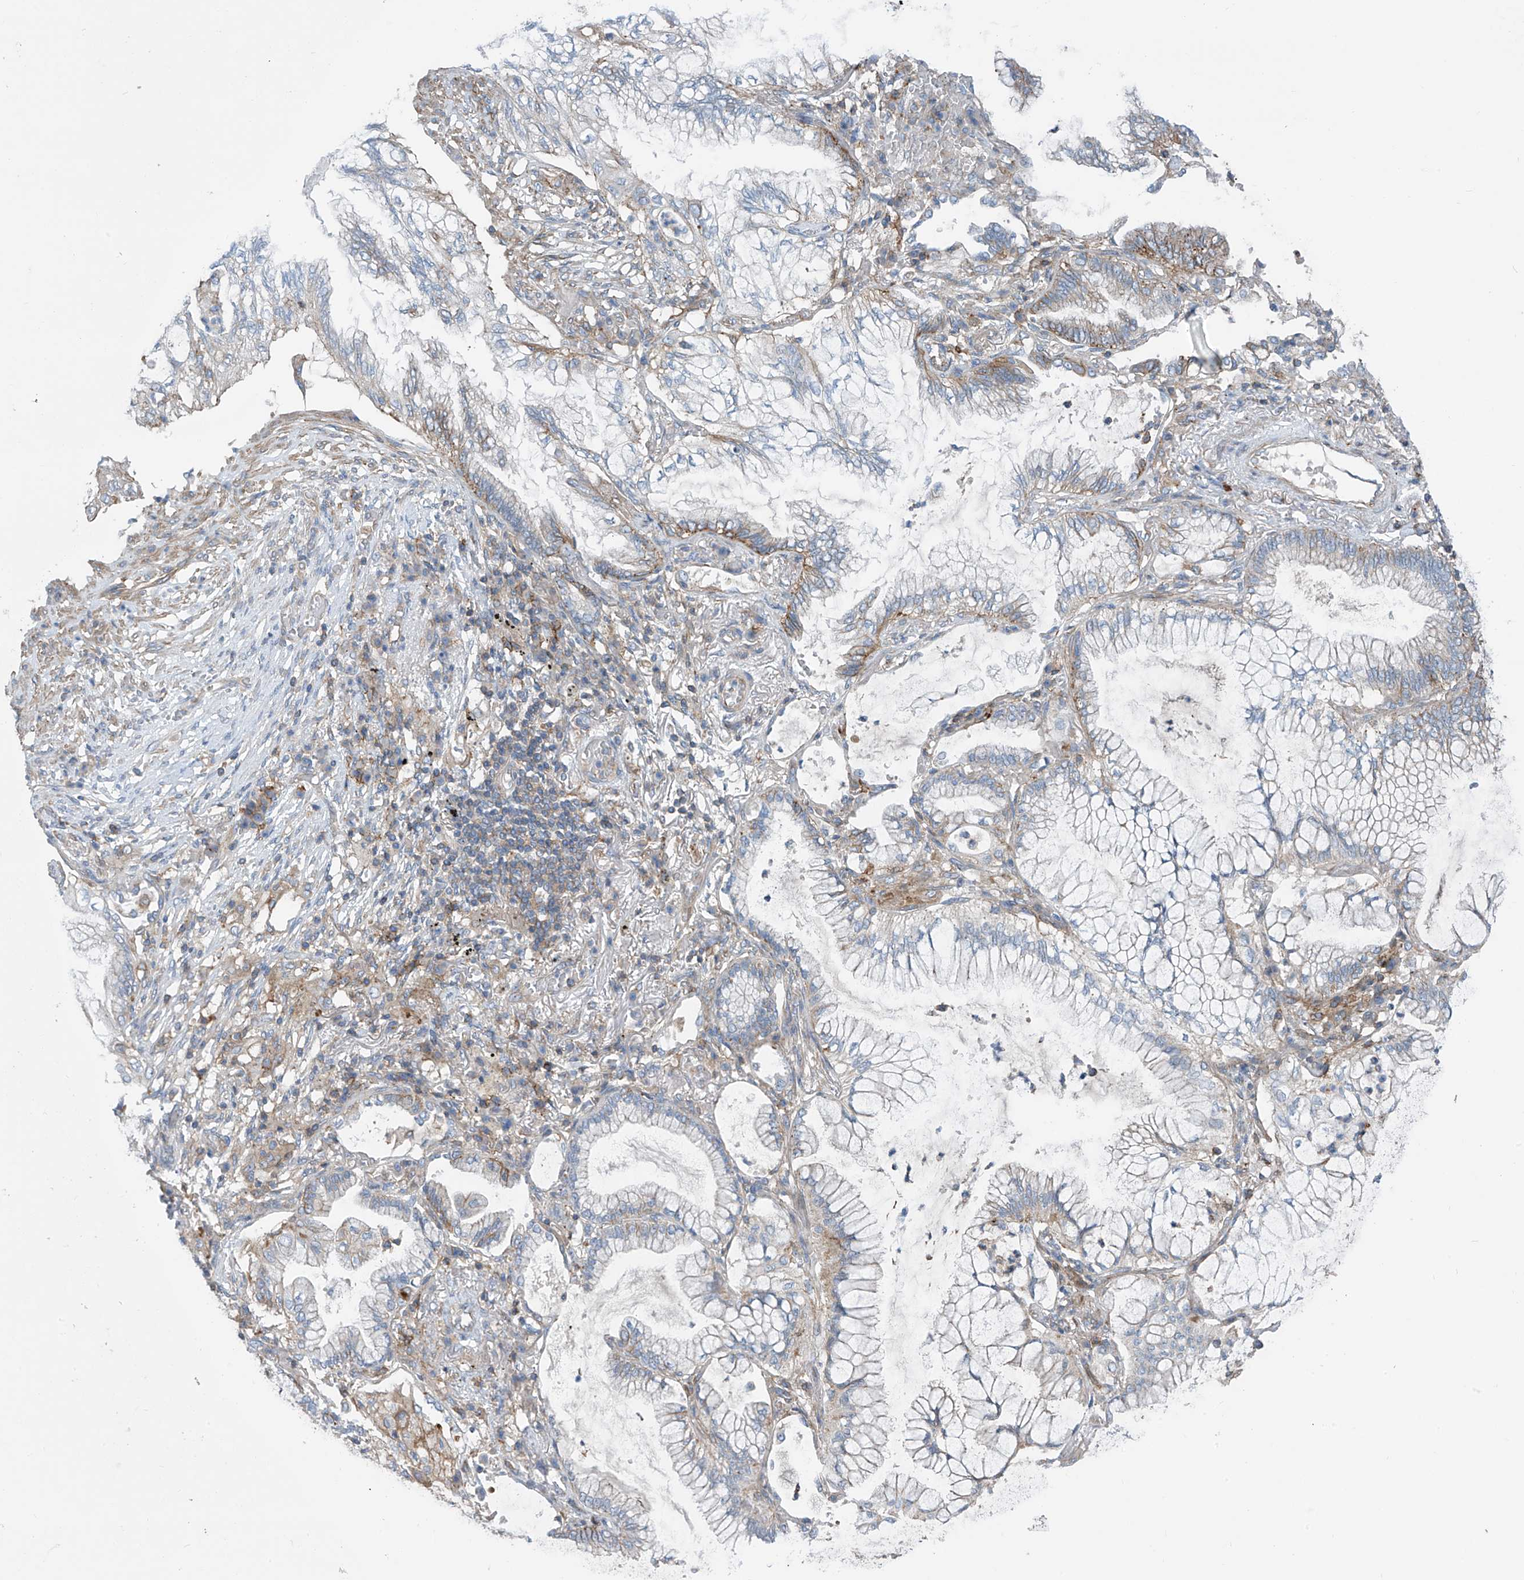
{"staining": {"intensity": "weak", "quantity": "<25%", "location": "cytoplasmic/membranous"}, "tissue": "lung cancer", "cell_type": "Tumor cells", "image_type": "cancer", "snomed": [{"axis": "morphology", "description": "Adenocarcinoma, NOS"}, {"axis": "topography", "description": "Lung"}], "caption": "Human adenocarcinoma (lung) stained for a protein using immunohistochemistry exhibits no positivity in tumor cells.", "gene": "SLC1A5", "patient": {"sex": "female", "age": 70}}